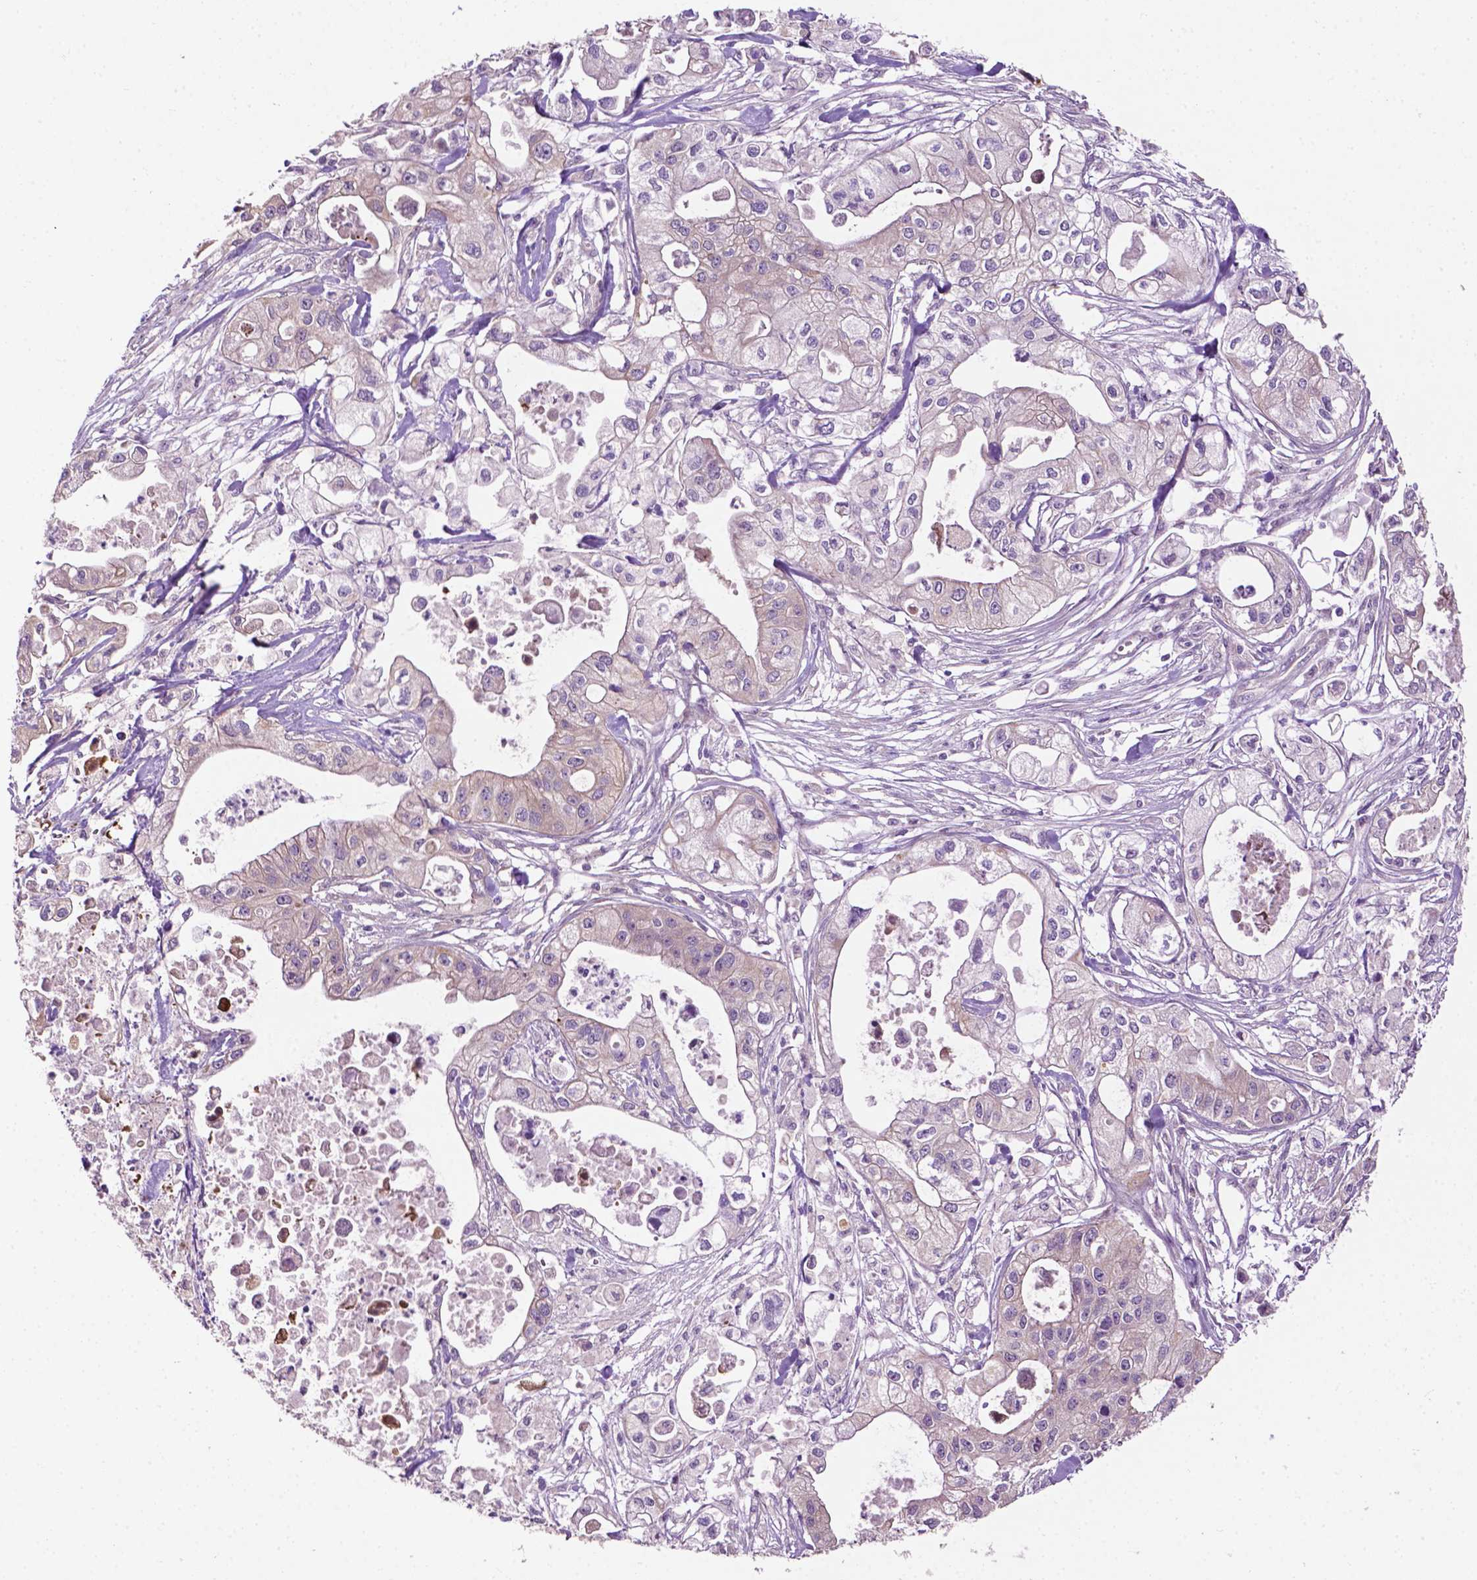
{"staining": {"intensity": "weak", "quantity": "<25%", "location": "cytoplasmic/membranous"}, "tissue": "pancreatic cancer", "cell_type": "Tumor cells", "image_type": "cancer", "snomed": [{"axis": "morphology", "description": "Adenocarcinoma, NOS"}, {"axis": "topography", "description": "Pancreas"}], "caption": "High magnification brightfield microscopy of pancreatic adenocarcinoma stained with DAB (3,3'-diaminobenzidine) (brown) and counterstained with hematoxylin (blue): tumor cells show no significant expression.", "gene": "MZT1", "patient": {"sex": "male", "age": 70}}